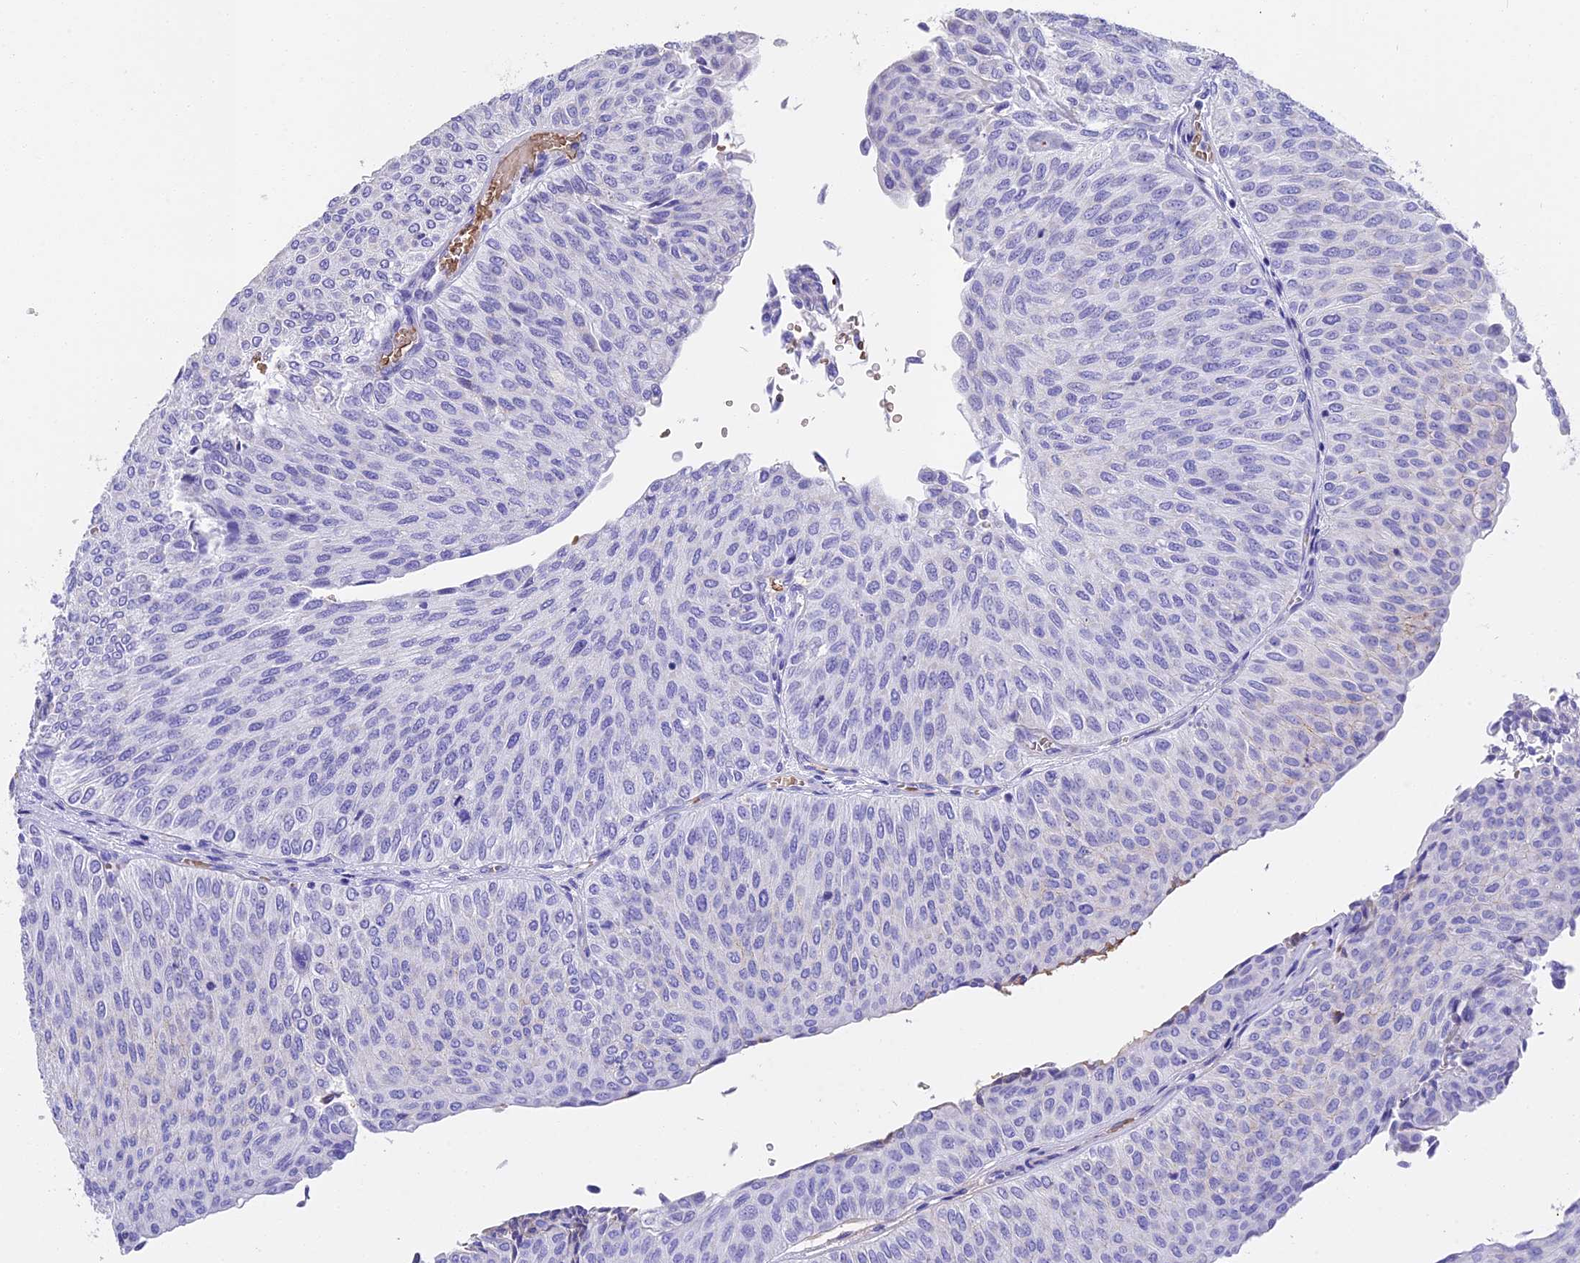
{"staining": {"intensity": "negative", "quantity": "none", "location": "none"}, "tissue": "urothelial cancer", "cell_type": "Tumor cells", "image_type": "cancer", "snomed": [{"axis": "morphology", "description": "Urothelial carcinoma, Low grade"}, {"axis": "topography", "description": "Urinary bladder"}], "caption": "Low-grade urothelial carcinoma was stained to show a protein in brown. There is no significant positivity in tumor cells.", "gene": "TNNC2", "patient": {"sex": "male", "age": 78}}